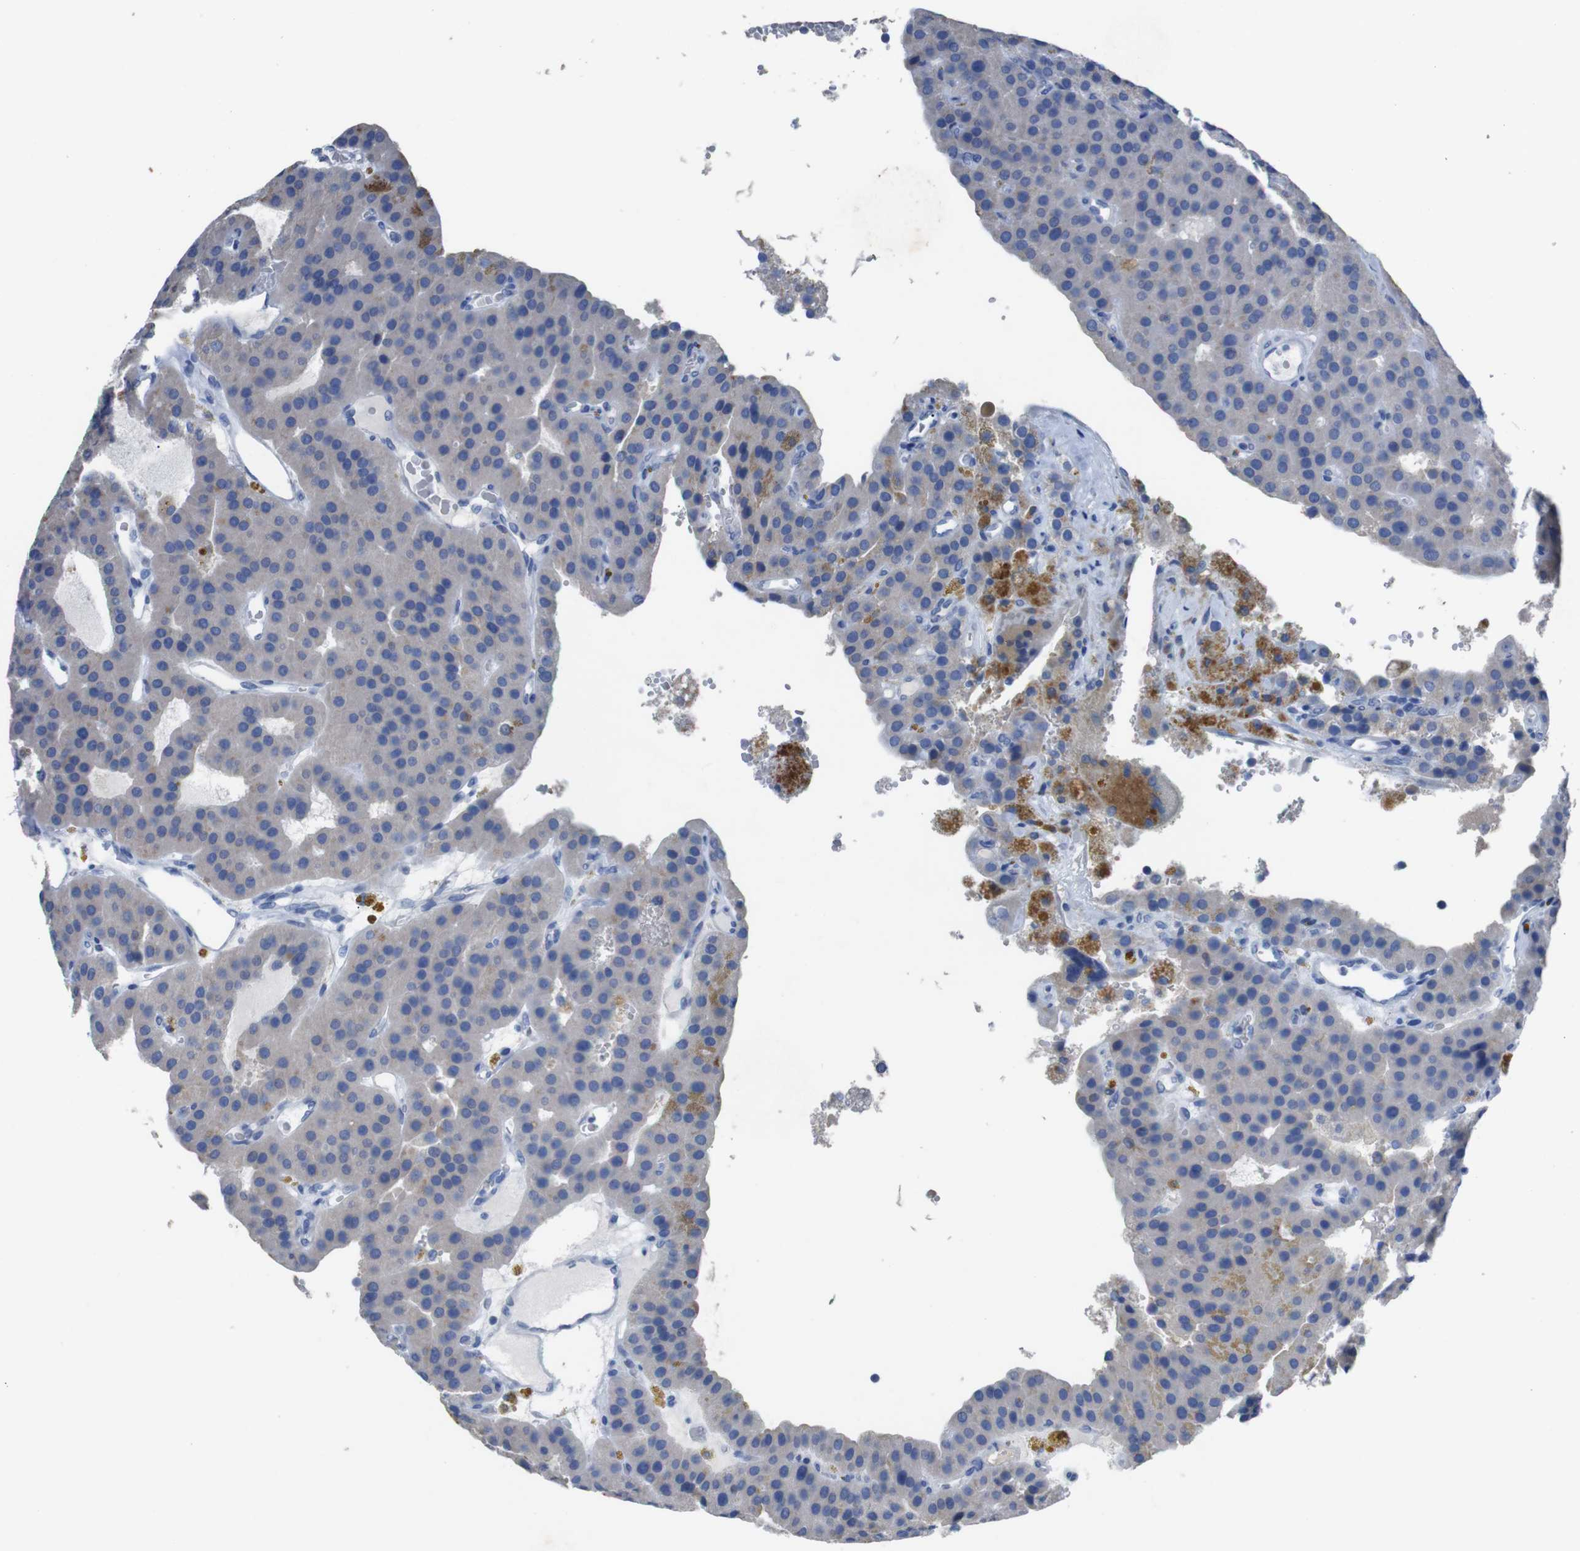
{"staining": {"intensity": "negative", "quantity": "none", "location": "none"}, "tissue": "parathyroid gland", "cell_type": "Glandular cells", "image_type": "normal", "snomed": [{"axis": "morphology", "description": "Normal tissue, NOS"}, {"axis": "morphology", "description": "Adenoma, NOS"}, {"axis": "topography", "description": "Parathyroid gland"}], "caption": "Glandular cells show no significant positivity in normal parathyroid gland. The staining is performed using DAB (3,3'-diaminobenzidine) brown chromogen with nuclei counter-stained in using hematoxylin.", "gene": "GJB2", "patient": {"sex": "female", "age": 86}}